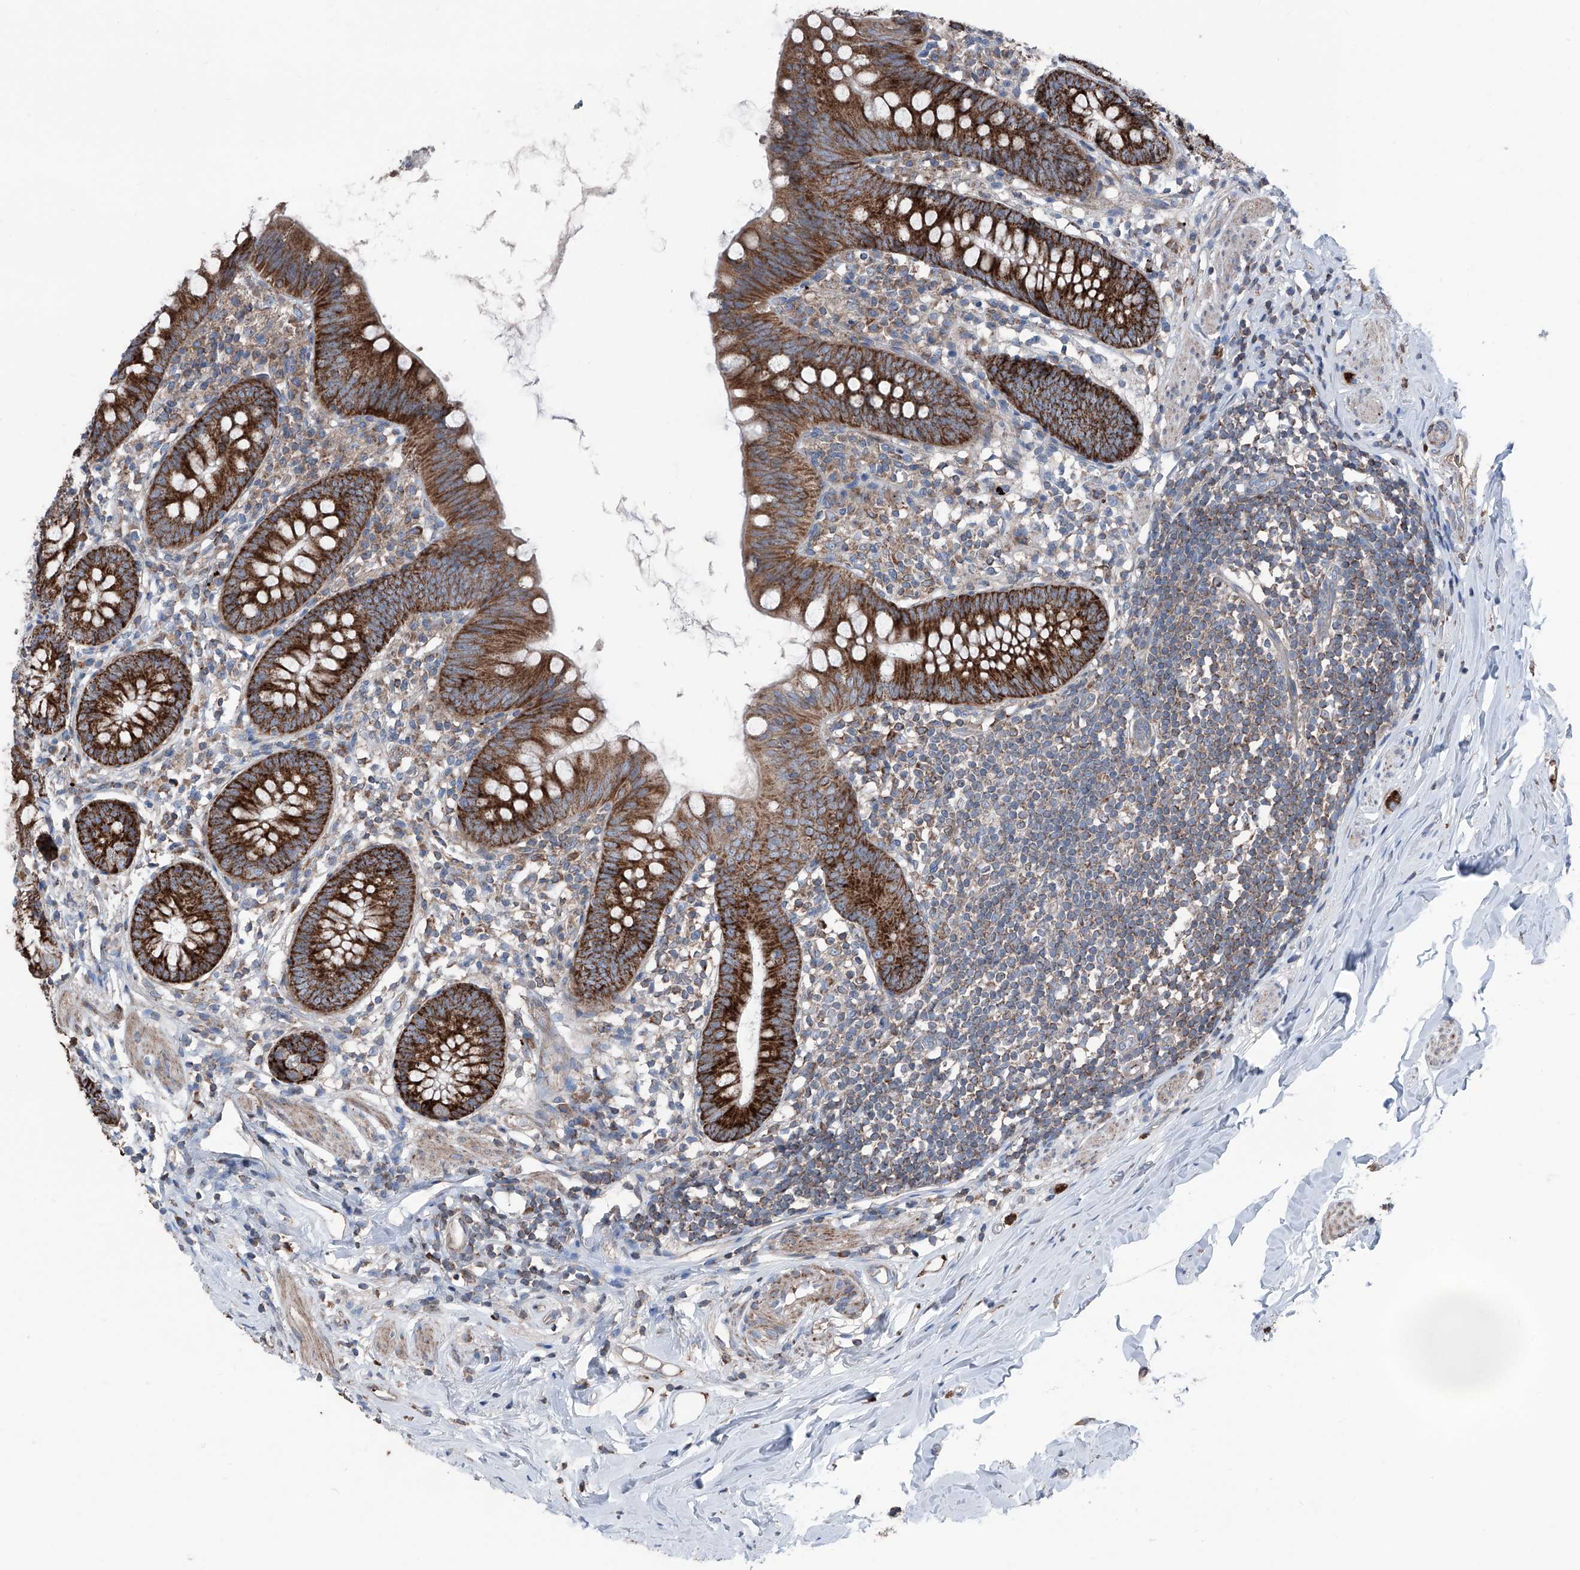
{"staining": {"intensity": "strong", "quantity": ">75%", "location": "cytoplasmic/membranous"}, "tissue": "appendix", "cell_type": "Glandular cells", "image_type": "normal", "snomed": [{"axis": "morphology", "description": "Normal tissue, NOS"}, {"axis": "topography", "description": "Appendix"}], "caption": "Immunohistochemistry histopathology image of unremarkable appendix: human appendix stained using immunohistochemistry exhibits high levels of strong protein expression localized specifically in the cytoplasmic/membranous of glandular cells, appearing as a cytoplasmic/membranous brown color.", "gene": "GPAT3", "patient": {"sex": "female", "age": 62}}